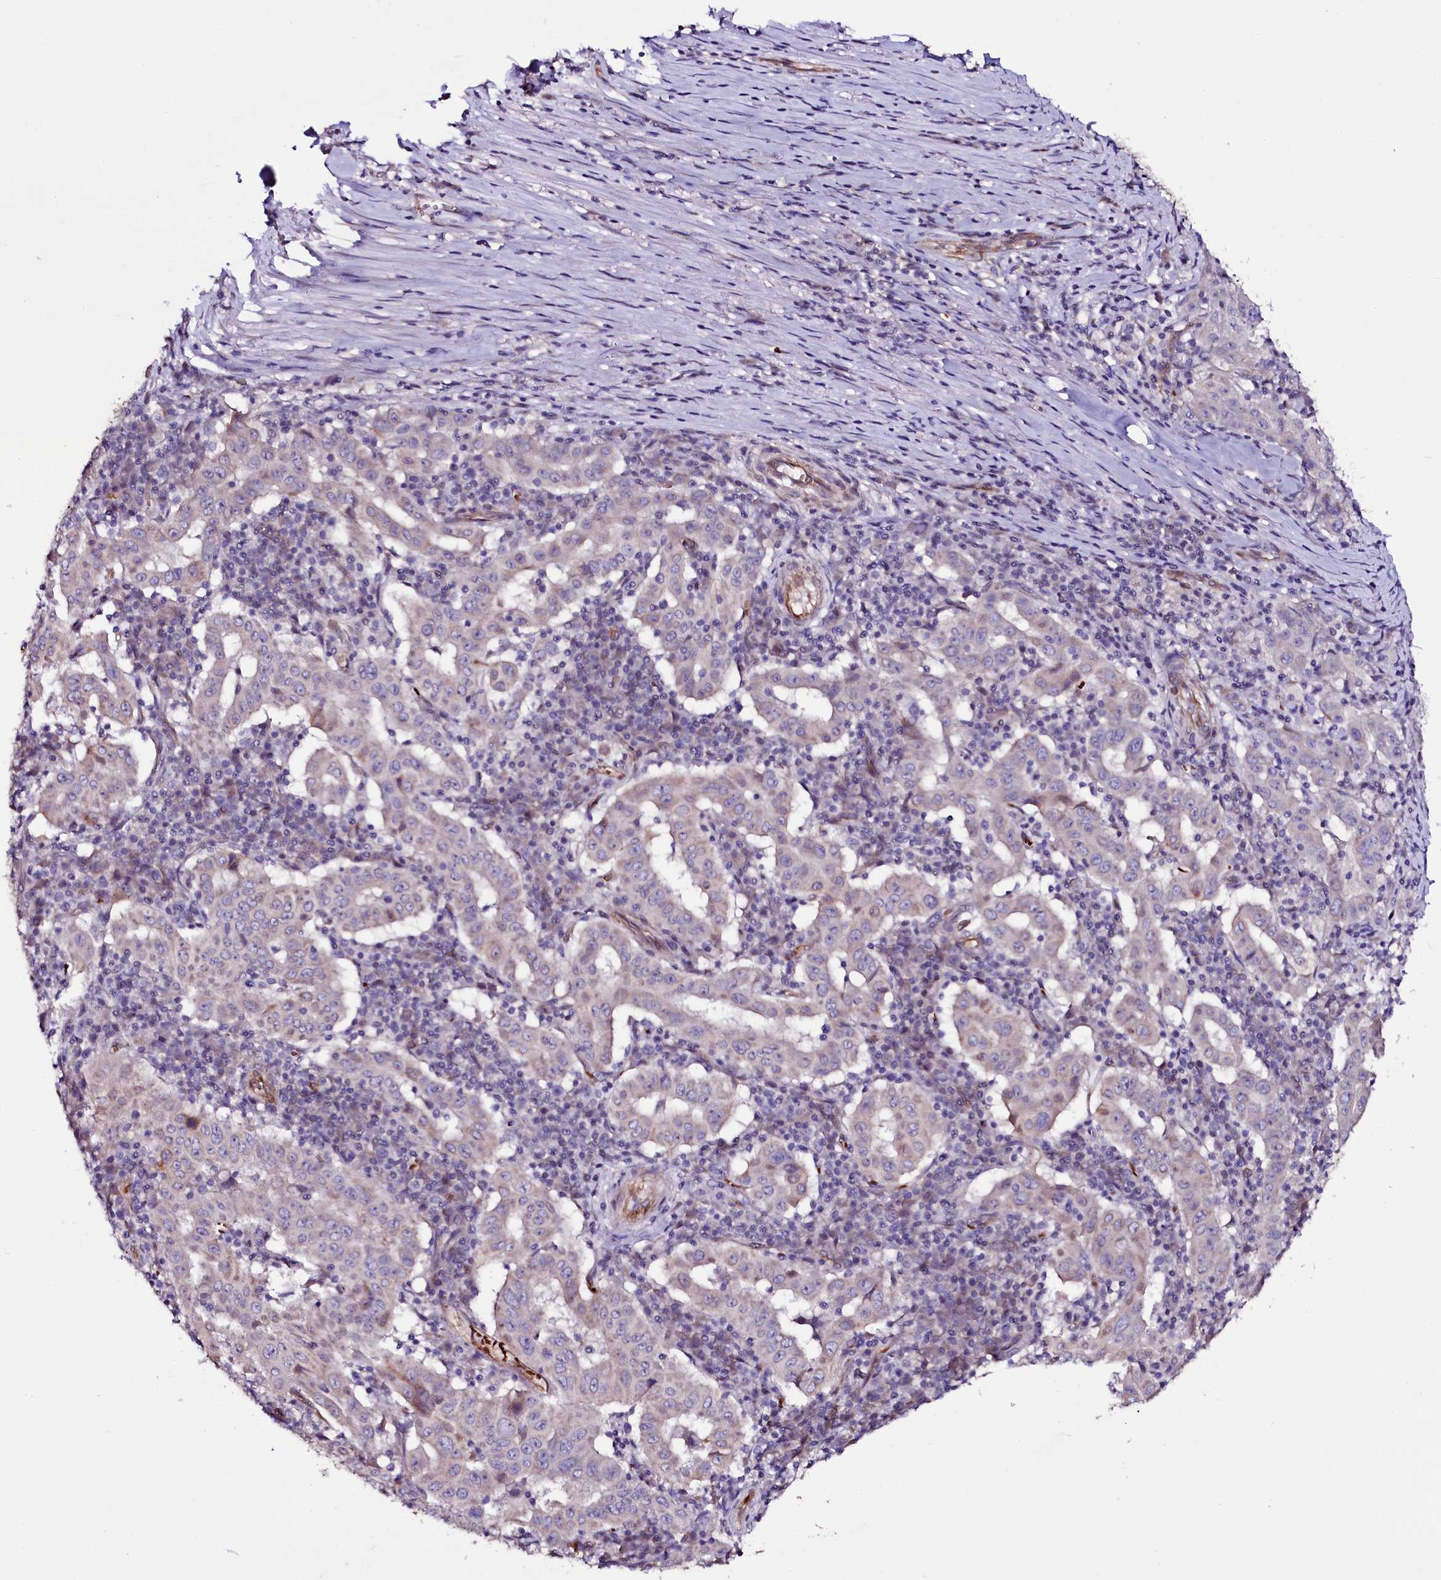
{"staining": {"intensity": "weak", "quantity": "<25%", "location": "cytoplasmic/membranous"}, "tissue": "pancreatic cancer", "cell_type": "Tumor cells", "image_type": "cancer", "snomed": [{"axis": "morphology", "description": "Adenocarcinoma, NOS"}, {"axis": "topography", "description": "Pancreas"}], "caption": "High magnification brightfield microscopy of pancreatic adenocarcinoma stained with DAB (3,3'-diaminobenzidine) (brown) and counterstained with hematoxylin (blue): tumor cells show no significant staining.", "gene": "MEX3C", "patient": {"sex": "male", "age": 63}}